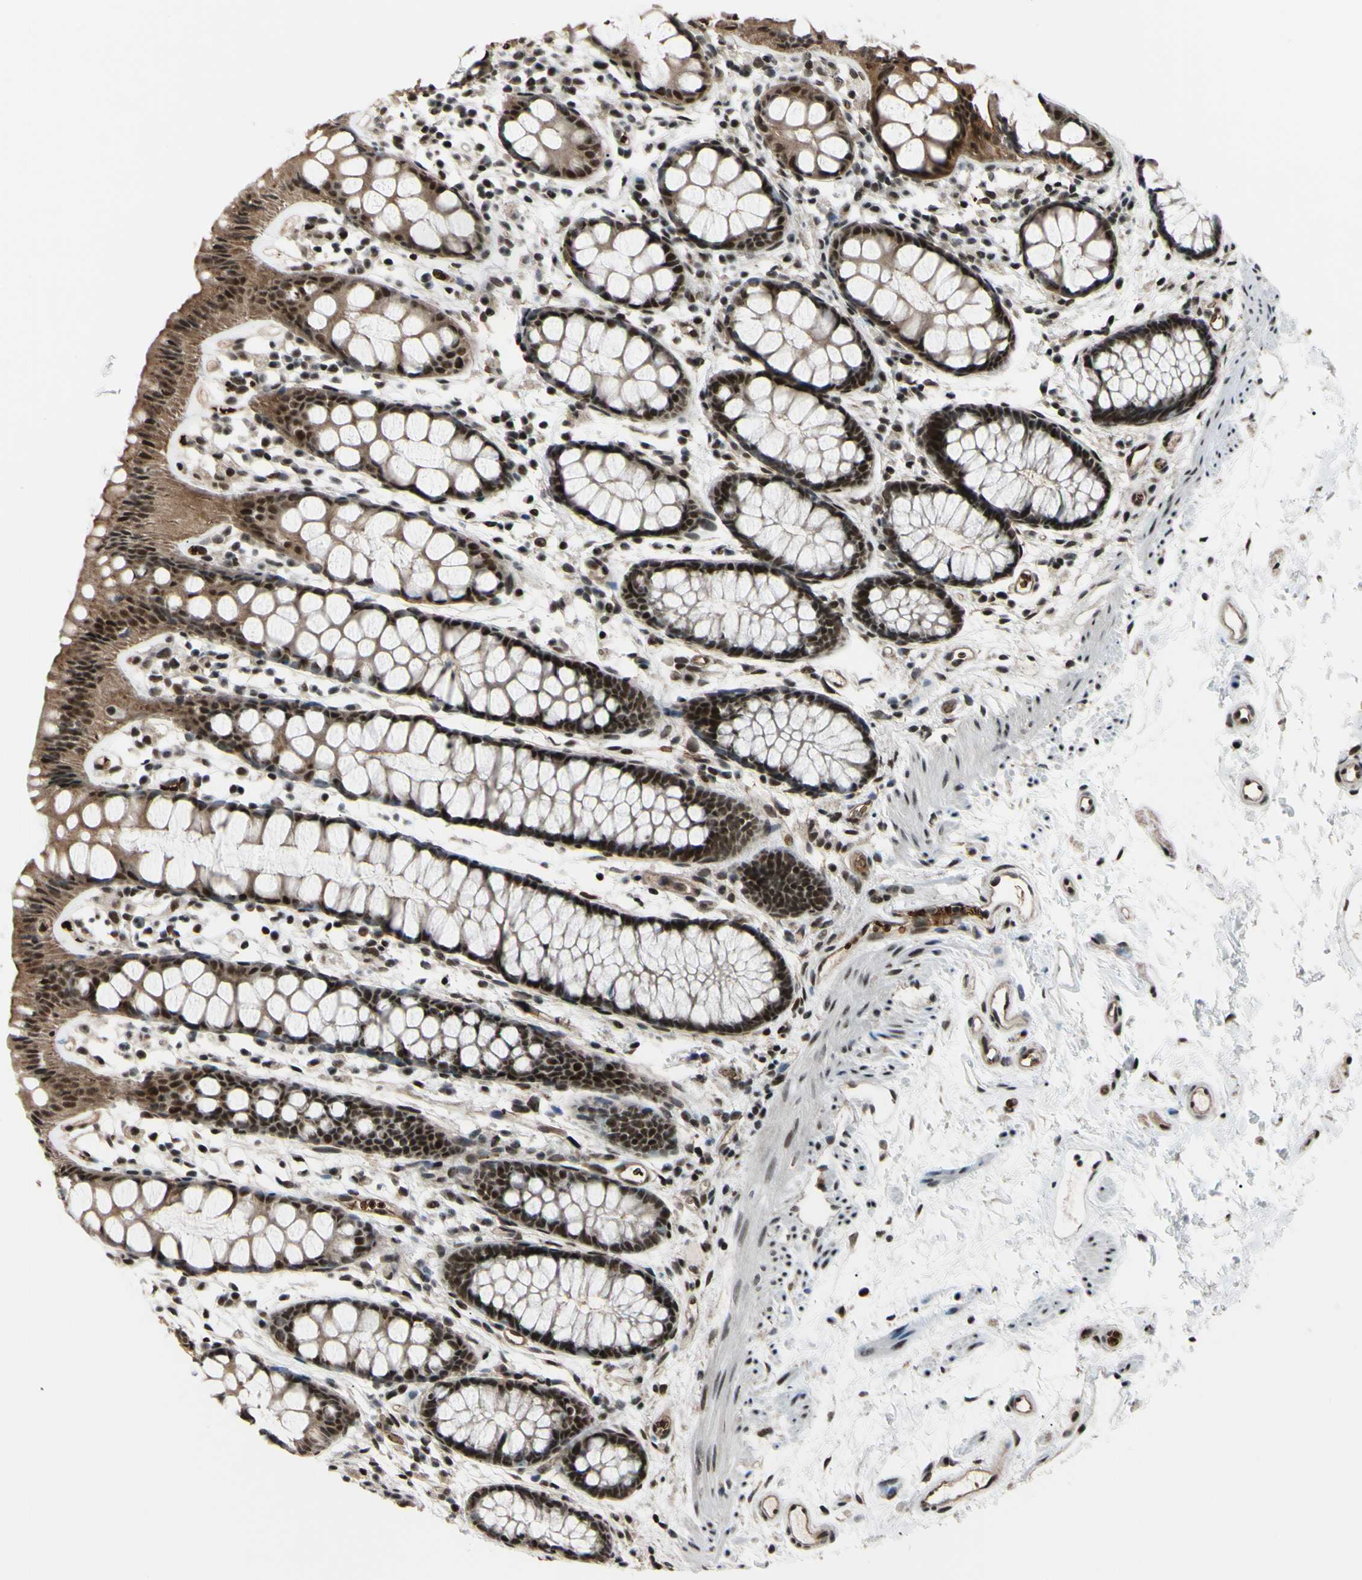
{"staining": {"intensity": "strong", "quantity": ">75%", "location": "cytoplasmic/membranous,nuclear"}, "tissue": "rectum", "cell_type": "Glandular cells", "image_type": "normal", "snomed": [{"axis": "morphology", "description": "Normal tissue, NOS"}, {"axis": "topography", "description": "Rectum"}], "caption": "Glandular cells exhibit high levels of strong cytoplasmic/membranous,nuclear expression in approximately >75% of cells in normal rectum.", "gene": "THAP12", "patient": {"sex": "female", "age": 66}}